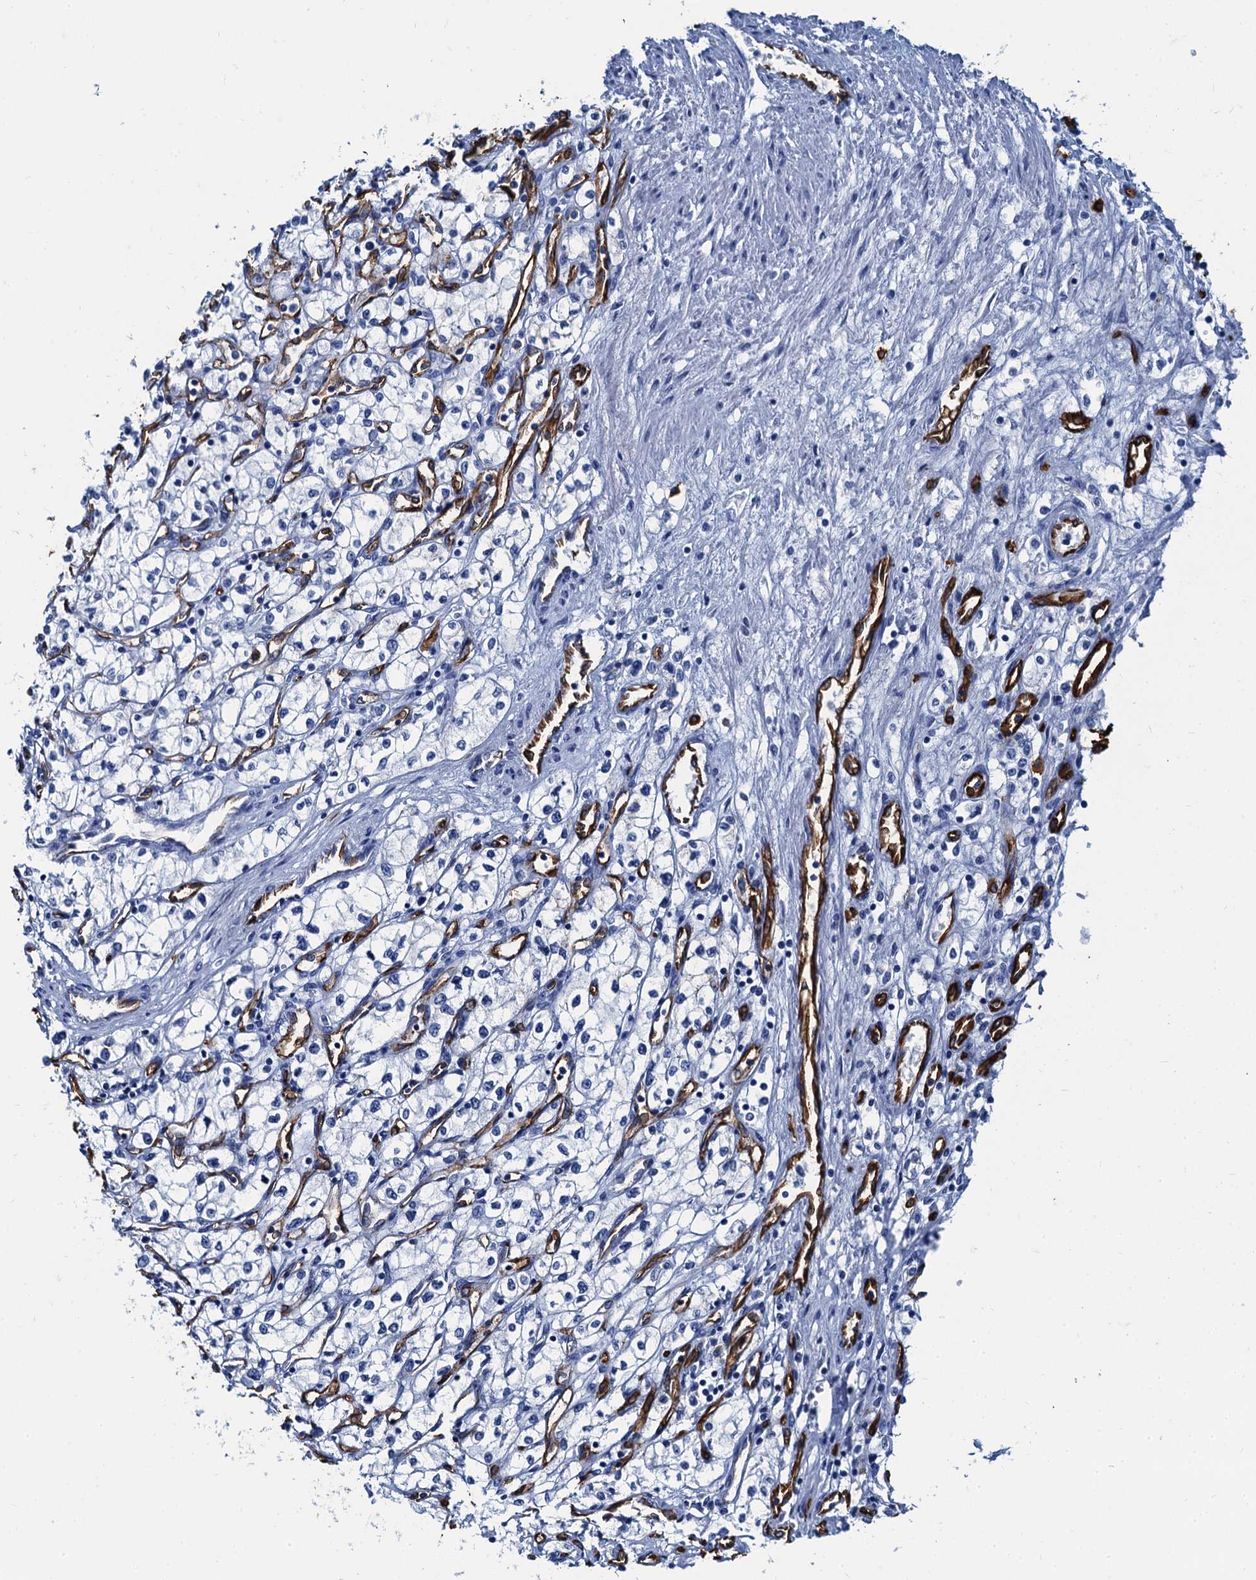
{"staining": {"intensity": "negative", "quantity": "none", "location": "none"}, "tissue": "renal cancer", "cell_type": "Tumor cells", "image_type": "cancer", "snomed": [{"axis": "morphology", "description": "Adenocarcinoma, NOS"}, {"axis": "topography", "description": "Kidney"}], "caption": "IHC of renal cancer (adenocarcinoma) exhibits no staining in tumor cells. (DAB immunohistochemistry with hematoxylin counter stain).", "gene": "CAVIN2", "patient": {"sex": "male", "age": 59}}